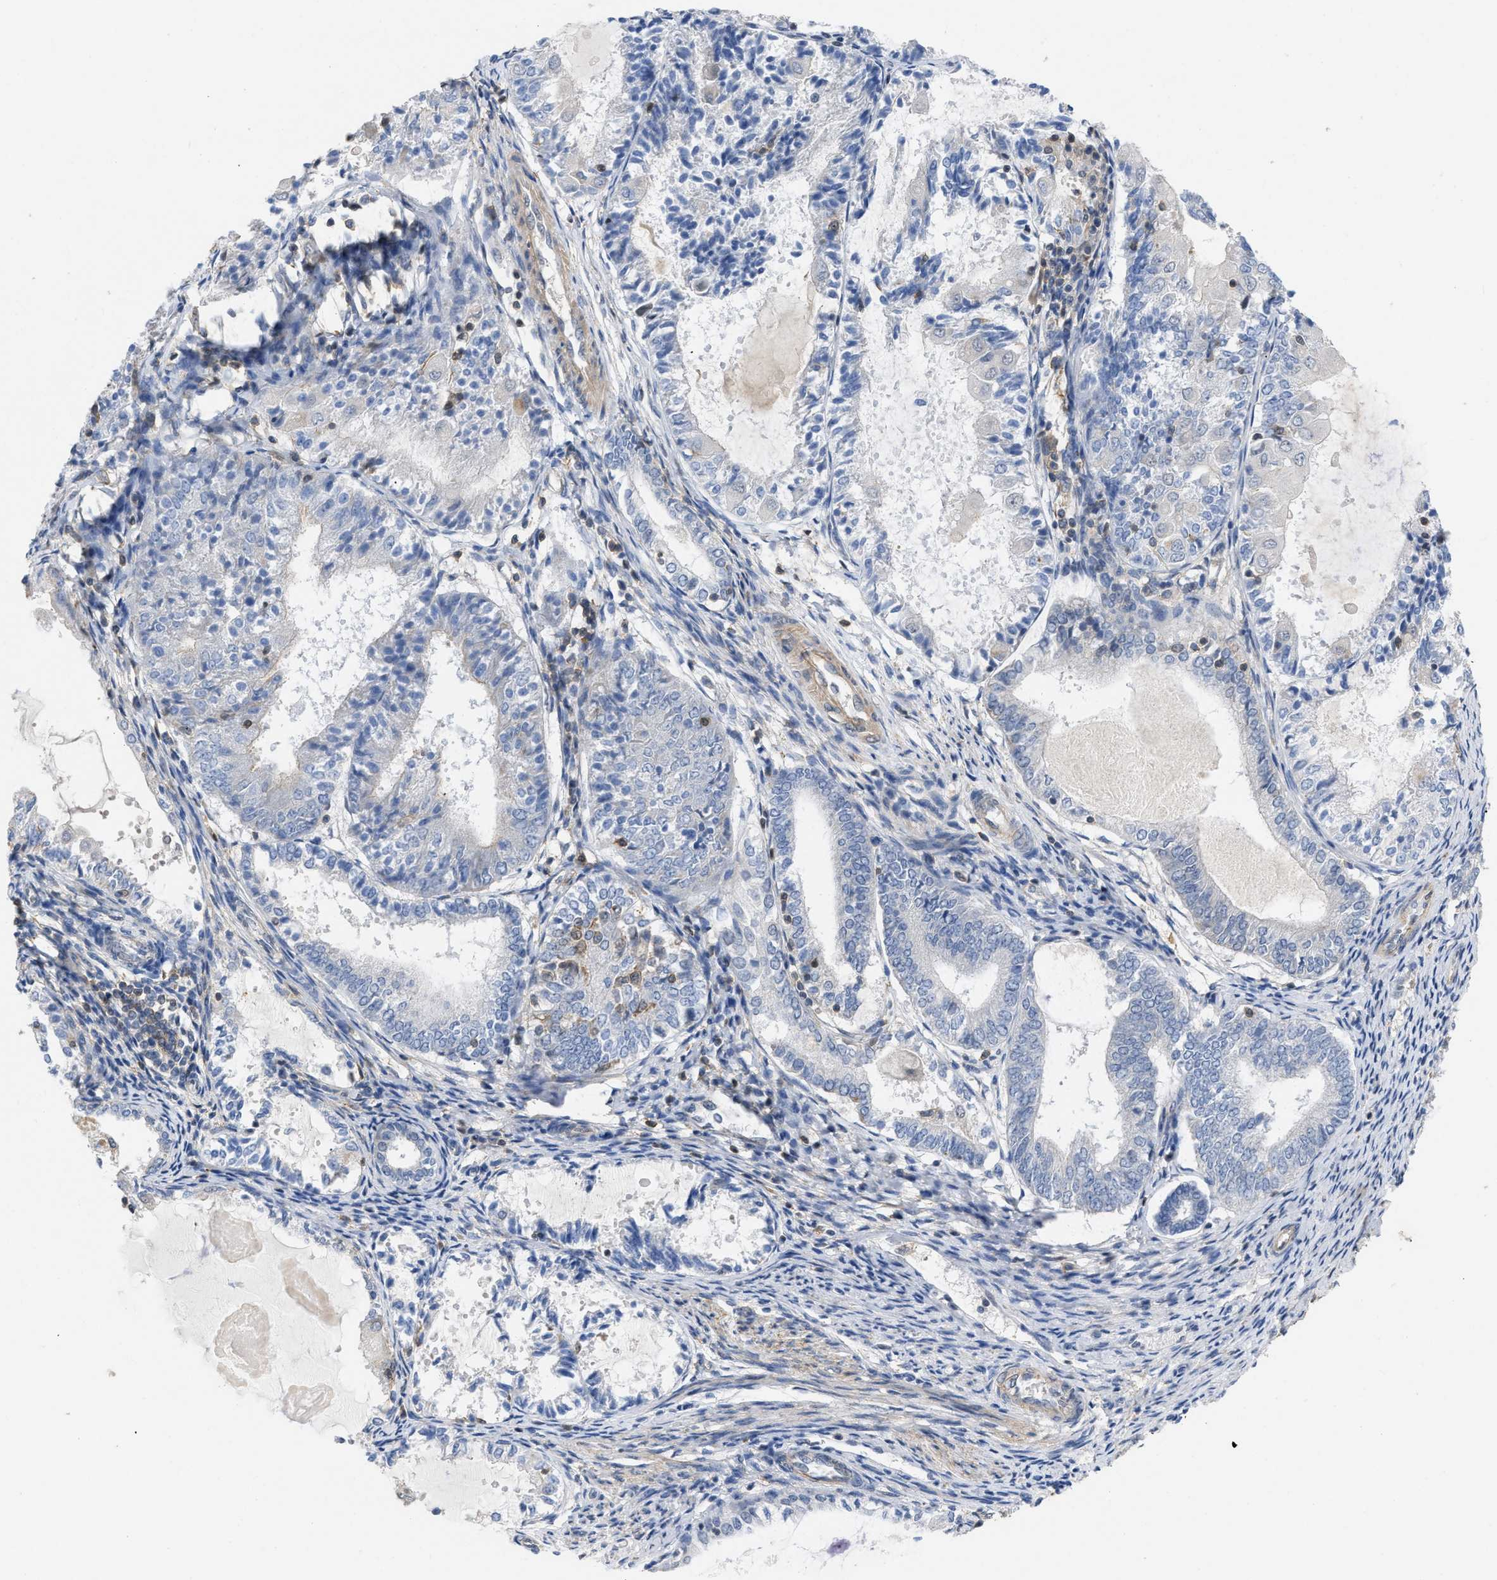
{"staining": {"intensity": "negative", "quantity": "none", "location": "none"}, "tissue": "endometrial cancer", "cell_type": "Tumor cells", "image_type": "cancer", "snomed": [{"axis": "morphology", "description": "Adenocarcinoma, NOS"}, {"axis": "topography", "description": "Endometrium"}], "caption": "The micrograph exhibits no significant expression in tumor cells of adenocarcinoma (endometrial).", "gene": "TMEM131", "patient": {"sex": "female", "age": 81}}